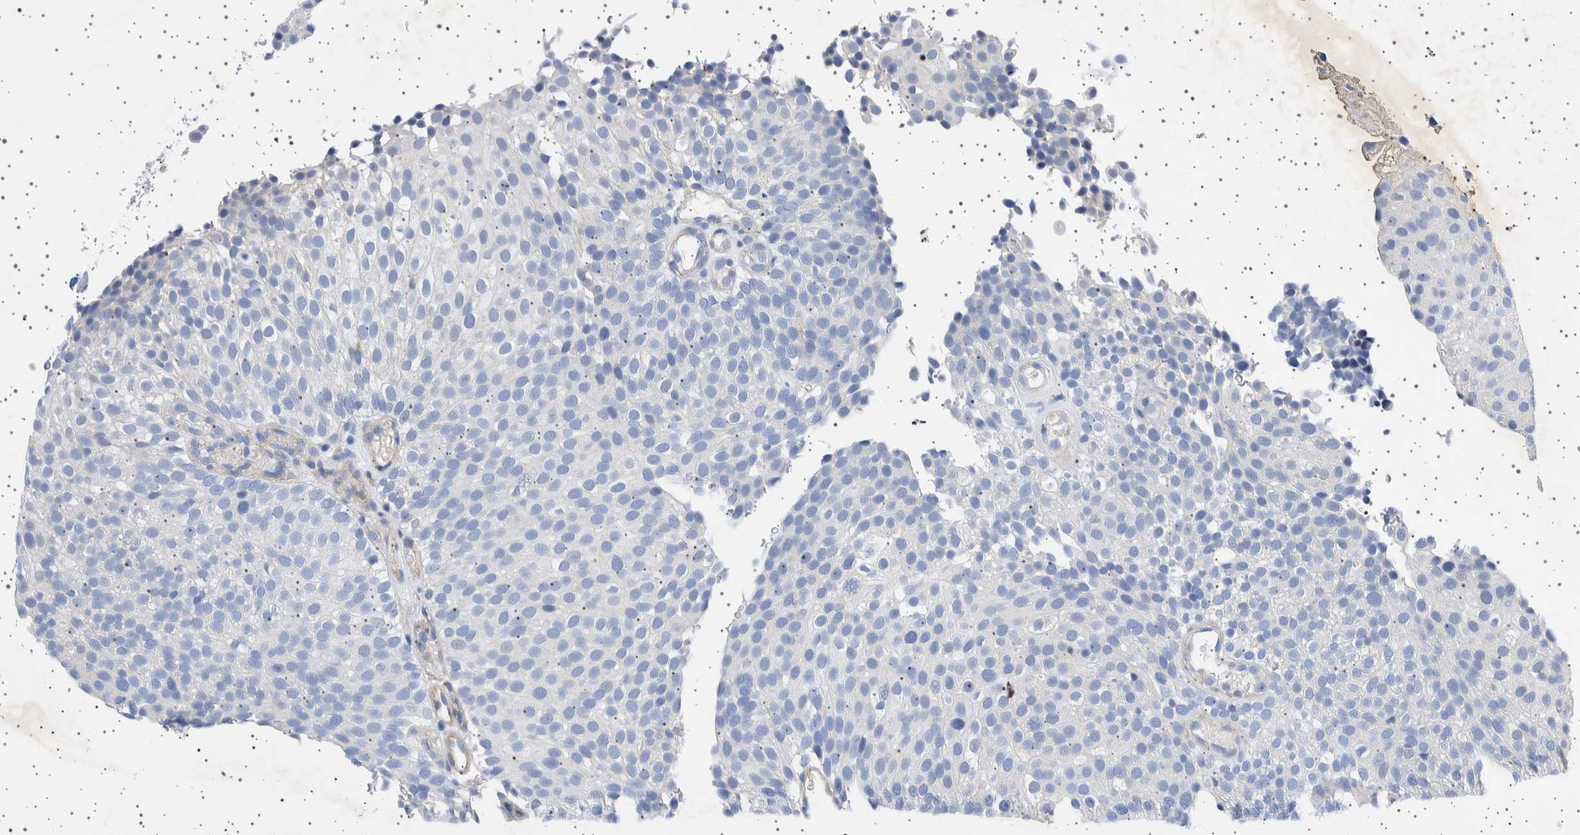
{"staining": {"intensity": "negative", "quantity": "none", "location": "none"}, "tissue": "urothelial cancer", "cell_type": "Tumor cells", "image_type": "cancer", "snomed": [{"axis": "morphology", "description": "Urothelial carcinoma, Low grade"}, {"axis": "topography", "description": "Urinary bladder"}], "caption": "IHC image of human urothelial carcinoma (low-grade) stained for a protein (brown), which displays no staining in tumor cells.", "gene": "SEPTIN4", "patient": {"sex": "male", "age": 78}}